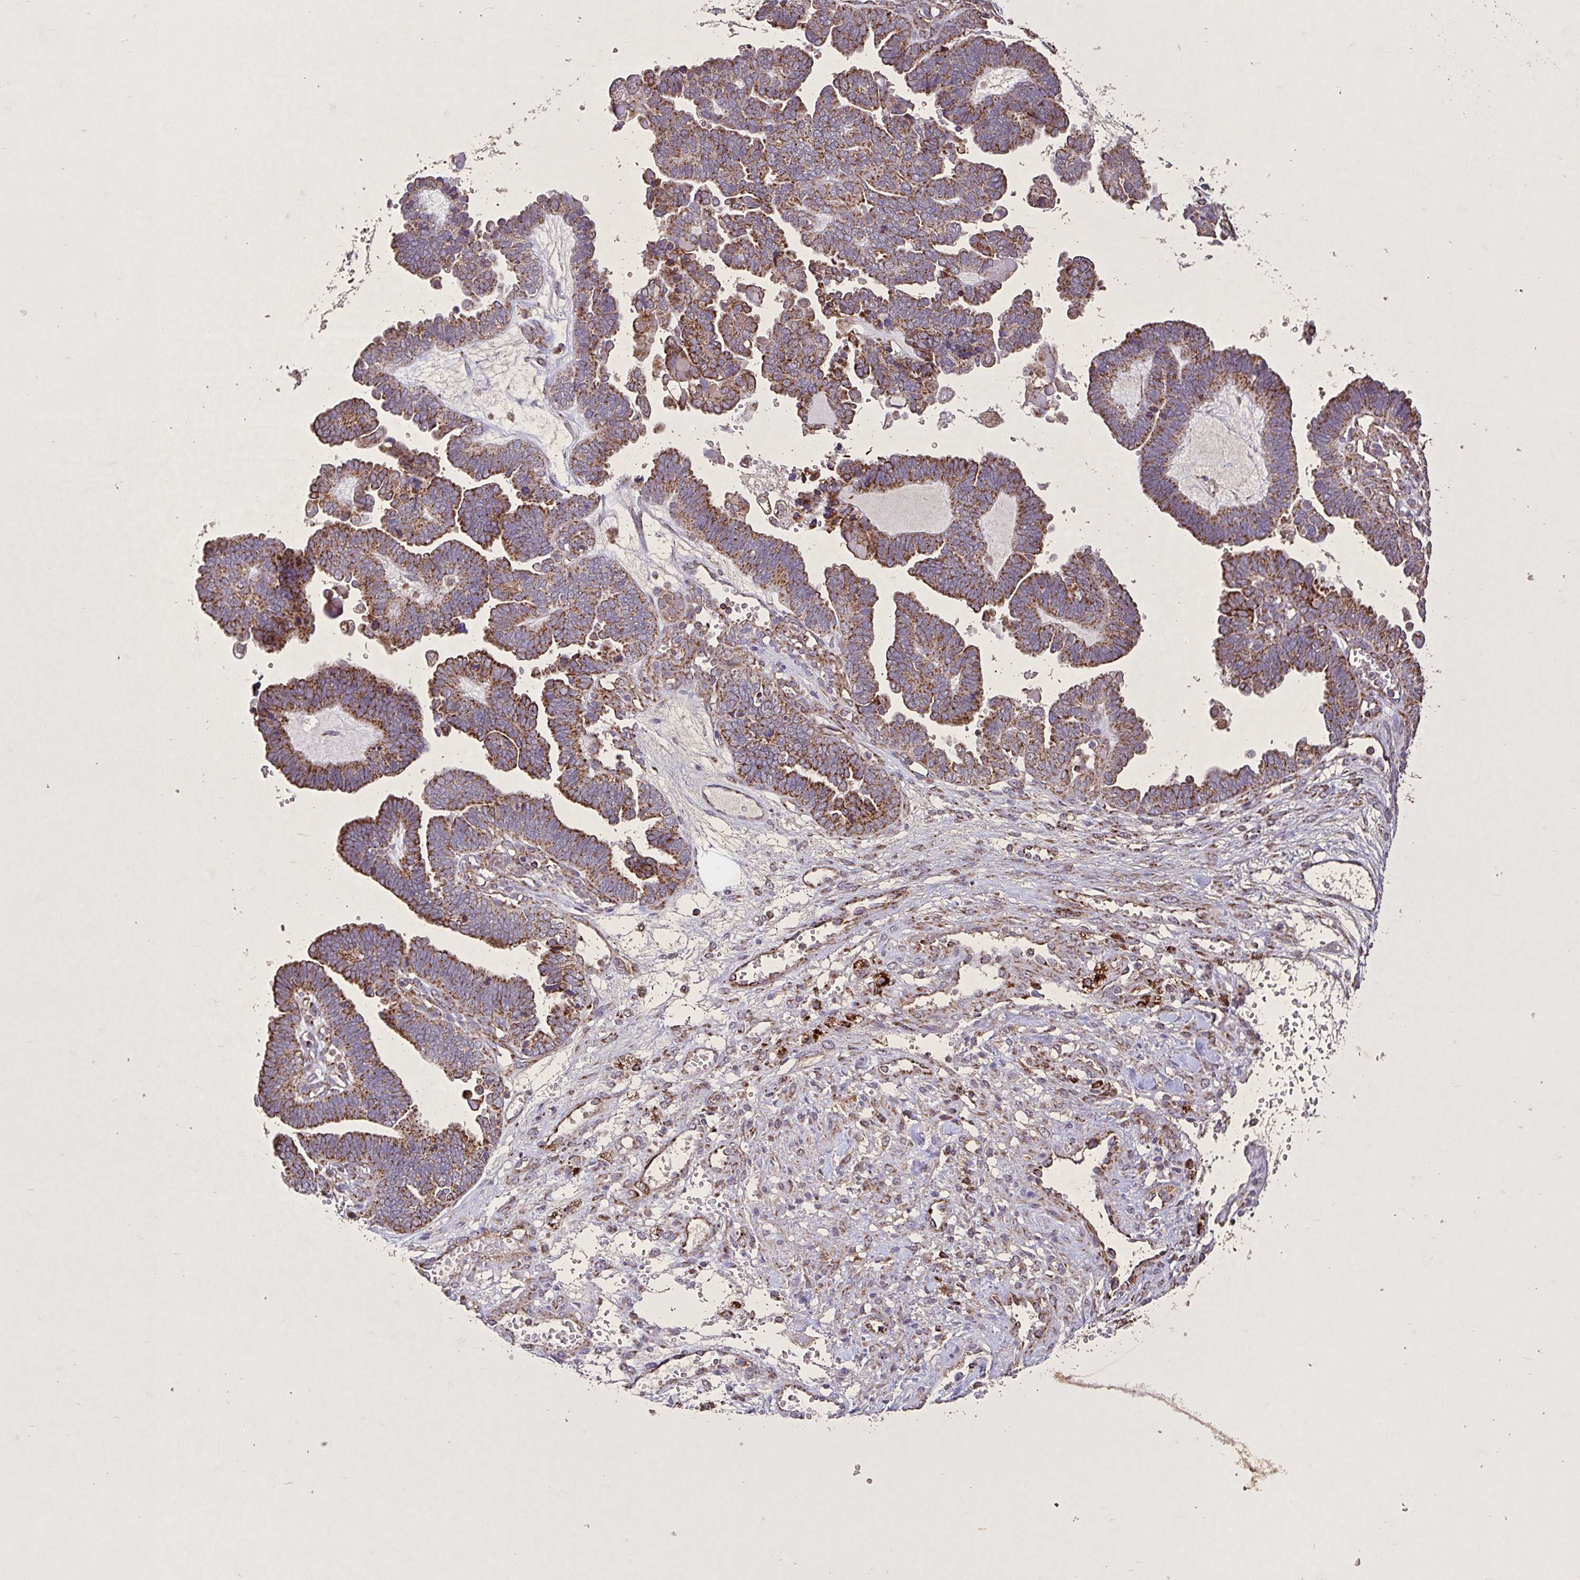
{"staining": {"intensity": "moderate", "quantity": ">75%", "location": "cytoplasmic/membranous"}, "tissue": "ovarian cancer", "cell_type": "Tumor cells", "image_type": "cancer", "snomed": [{"axis": "morphology", "description": "Cystadenocarcinoma, serous, NOS"}, {"axis": "topography", "description": "Ovary"}], "caption": "A high-resolution histopathology image shows immunohistochemistry (IHC) staining of ovarian cancer (serous cystadenocarcinoma), which exhibits moderate cytoplasmic/membranous positivity in approximately >75% of tumor cells. The protein is stained brown, and the nuclei are stained in blue (DAB (3,3'-diaminobenzidine) IHC with brightfield microscopy, high magnification).", "gene": "AGK", "patient": {"sex": "female", "age": 51}}